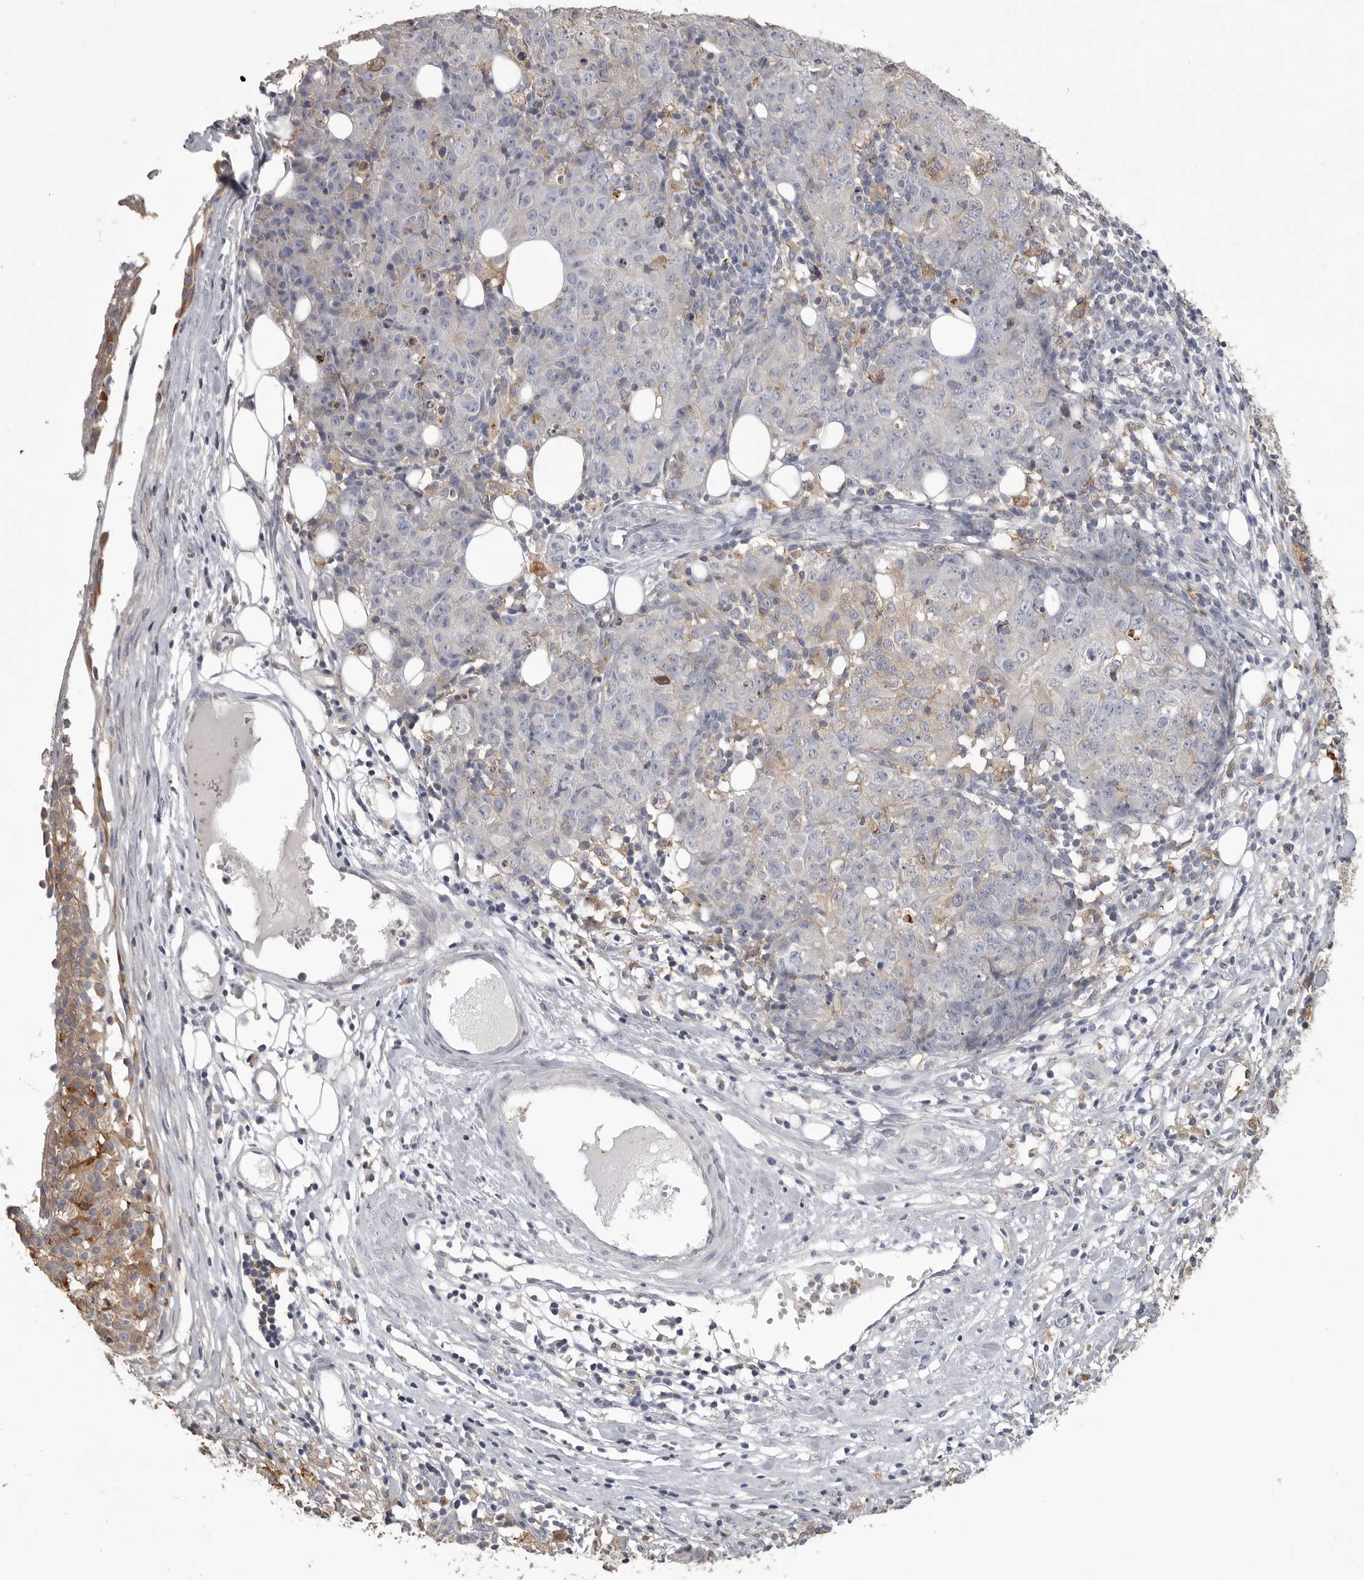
{"staining": {"intensity": "weak", "quantity": "<25%", "location": "cytoplasmic/membranous"}, "tissue": "ovarian cancer", "cell_type": "Tumor cells", "image_type": "cancer", "snomed": [{"axis": "morphology", "description": "Carcinoma, endometroid"}, {"axis": "topography", "description": "Ovary"}], "caption": "Photomicrograph shows no significant protein staining in tumor cells of ovarian cancer. (Stains: DAB IHC with hematoxylin counter stain, Microscopy: brightfield microscopy at high magnification).", "gene": "CMTM6", "patient": {"sex": "female", "age": 42}}